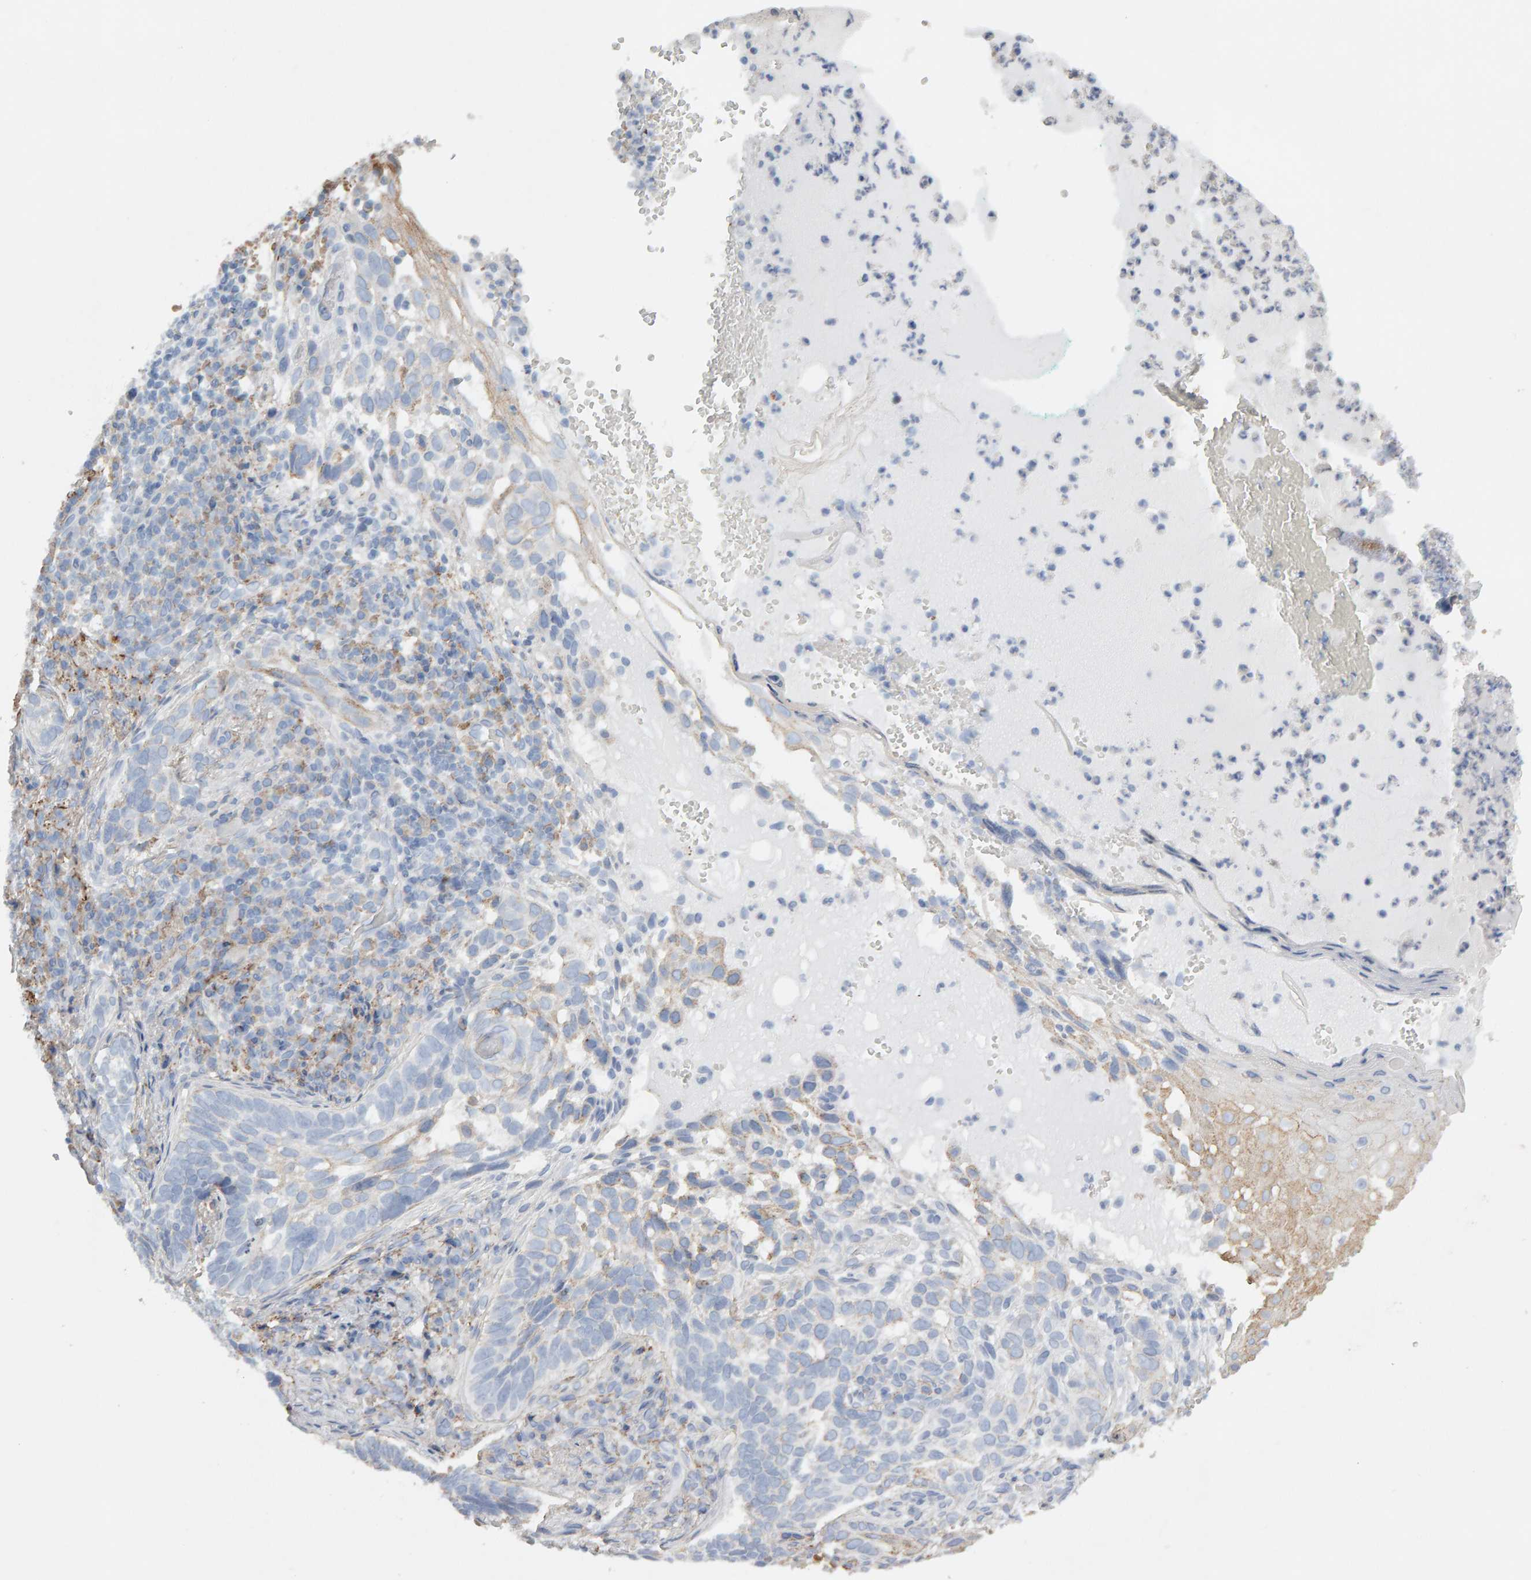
{"staining": {"intensity": "moderate", "quantity": "<25%", "location": "cytoplasmic/membranous"}, "tissue": "skin cancer", "cell_type": "Tumor cells", "image_type": "cancer", "snomed": [{"axis": "morphology", "description": "Basal cell carcinoma"}, {"axis": "topography", "description": "Skin"}], "caption": "Moderate cytoplasmic/membranous expression for a protein is appreciated in about <25% of tumor cells of skin basal cell carcinoma using immunohistochemistry.", "gene": "ENGASE", "patient": {"sex": "female", "age": 89}}